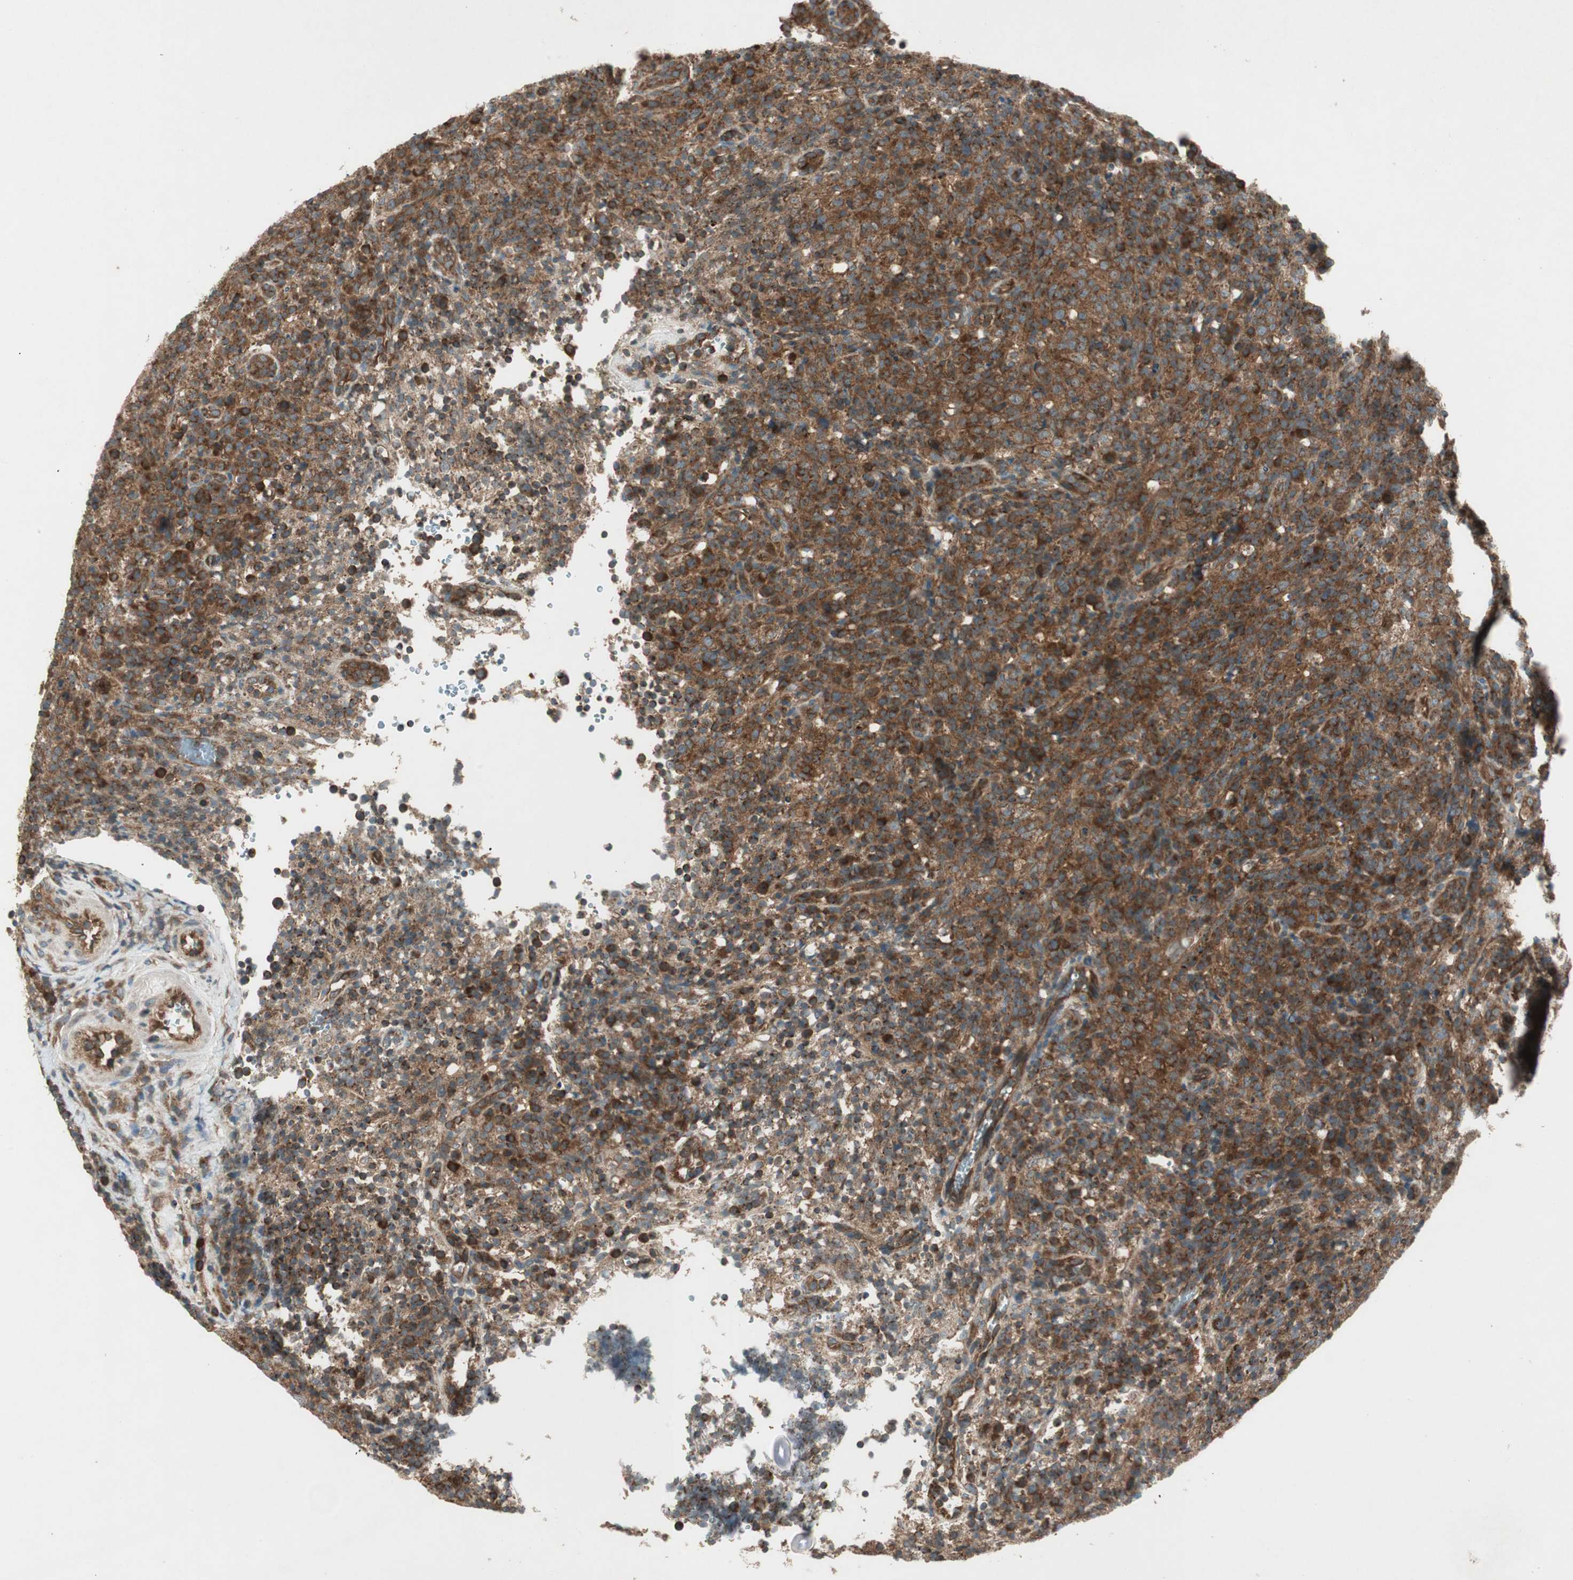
{"staining": {"intensity": "strong", "quantity": ">75%", "location": "cytoplasmic/membranous"}, "tissue": "lymphoma", "cell_type": "Tumor cells", "image_type": "cancer", "snomed": [{"axis": "morphology", "description": "Malignant lymphoma, non-Hodgkin's type, High grade"}, {"axis": "topography", "description": "Lymph node"}], "caption": "Immunohistochemical staining of human lymphoma displays high levels of strong cytoplasmic/membranous staining in approximately >75% of tumor cells.", "gene": "CHADL", "patient": {"sex": "female", "age": 76}}